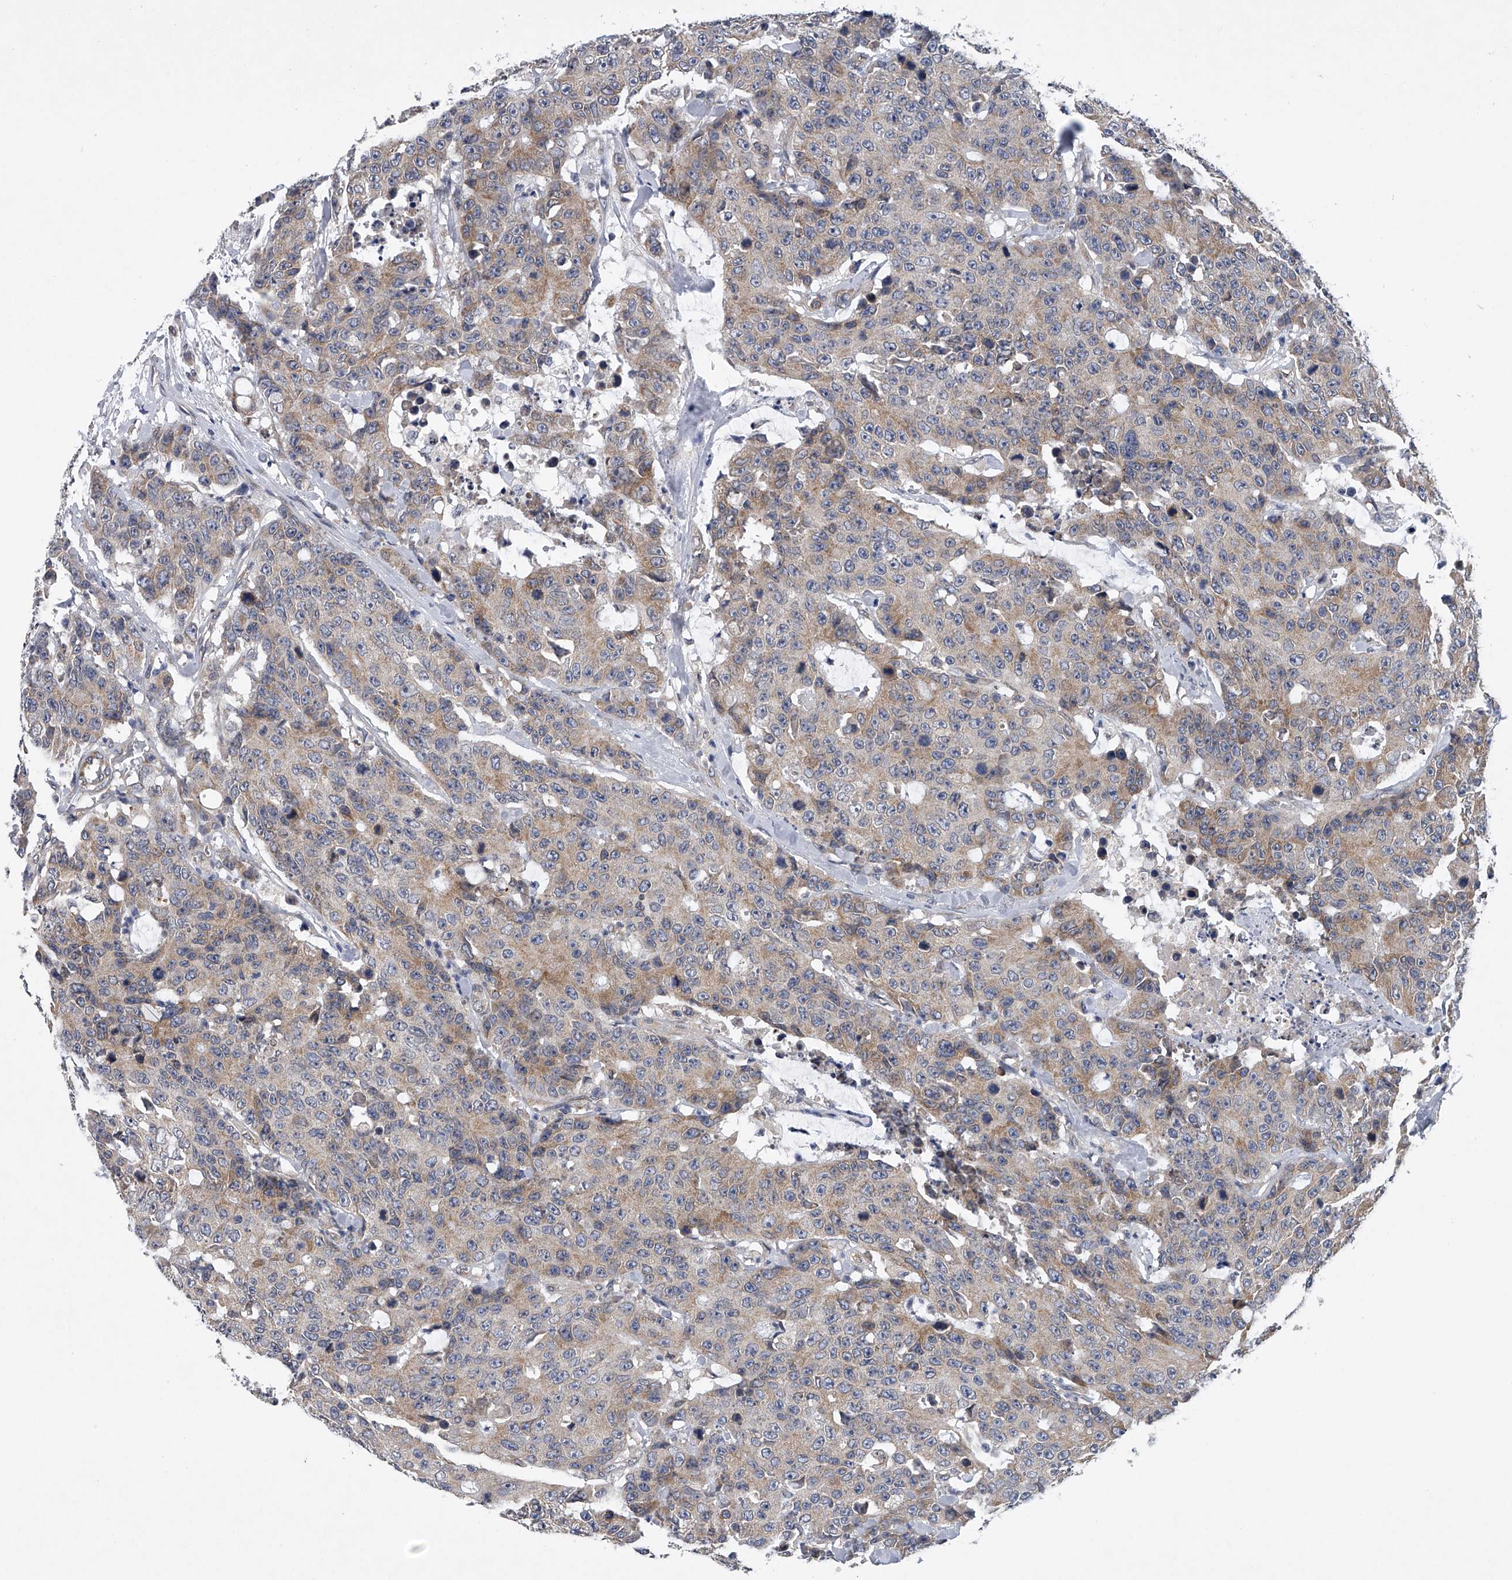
{"staining": {"intensity": "moderate", "quantity": "25%-75%", "location": "cytoplasmic/membranous"}, "tissue": "colorectal cancer", "cell_type": "Tumor cells", "image_type": "cancer", "snomed": [{"axis": "morphology", "description": "Adenocarcinoma, NOS"}, {"axis": "topography", "description": "Colon"}], "caption": "Adenocarcinoma (colorectal) stained for a protein (brown) exhibits moderate cytoplasmic/membranous positive expression in approximately 25%-75% of tumor cells.", "gene": "RNF5", "patient": {"sex": "female", "age": 86}}